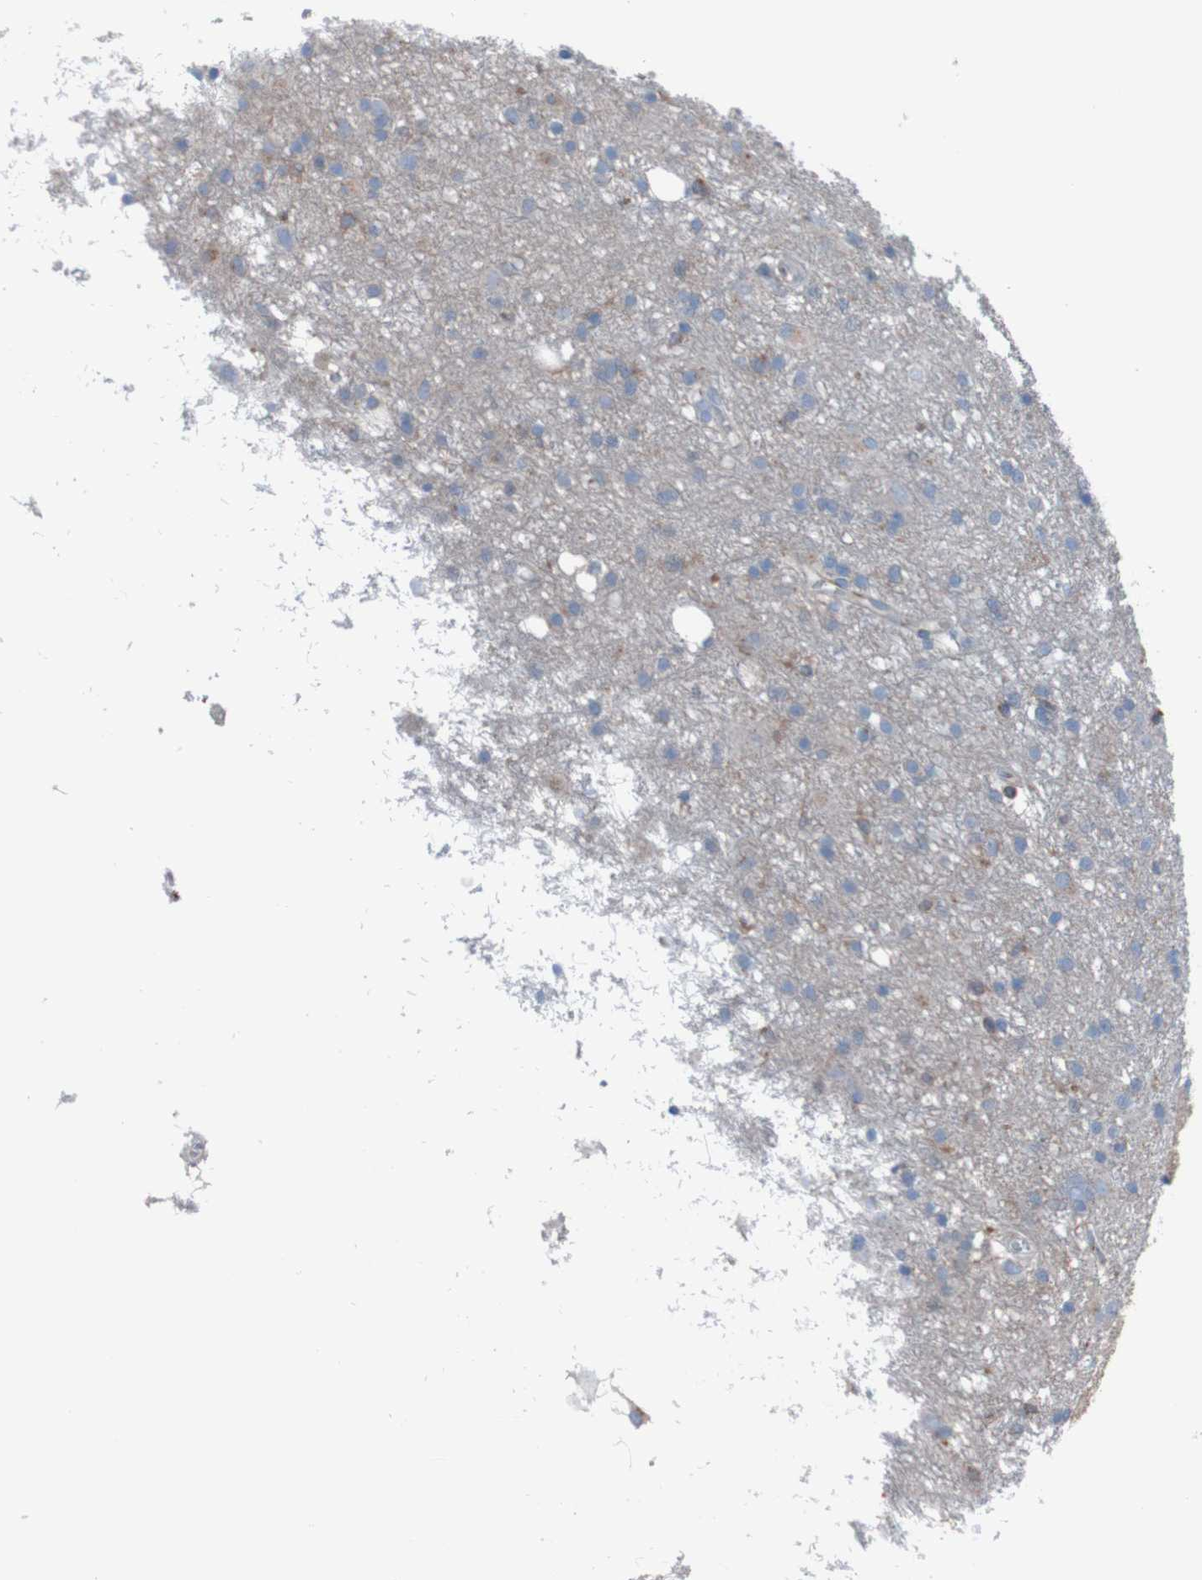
{"staining": {"intensity": "moderate", "quantity": "<25%", "location": "cytoplasmic/membranous"}, "tissue": "glioma", "cell_type": "Tumor cells", "image_type": "cancer", "snomed": [{"axis": "morphology", "description": "Glioma, malignant, High grade"}, {"axis": "topography", "description": "Brain"}], "caption": "The immunohistochemical stain shows moderate cytoplasmic/membranous staining in tumor cells of malignant glioma (high-grade) tissue. (Brightfield microscopy of DAB IHC at high magnification).", "gene": "MINAR1", "patient": {"sex": "female", "age": 59}}